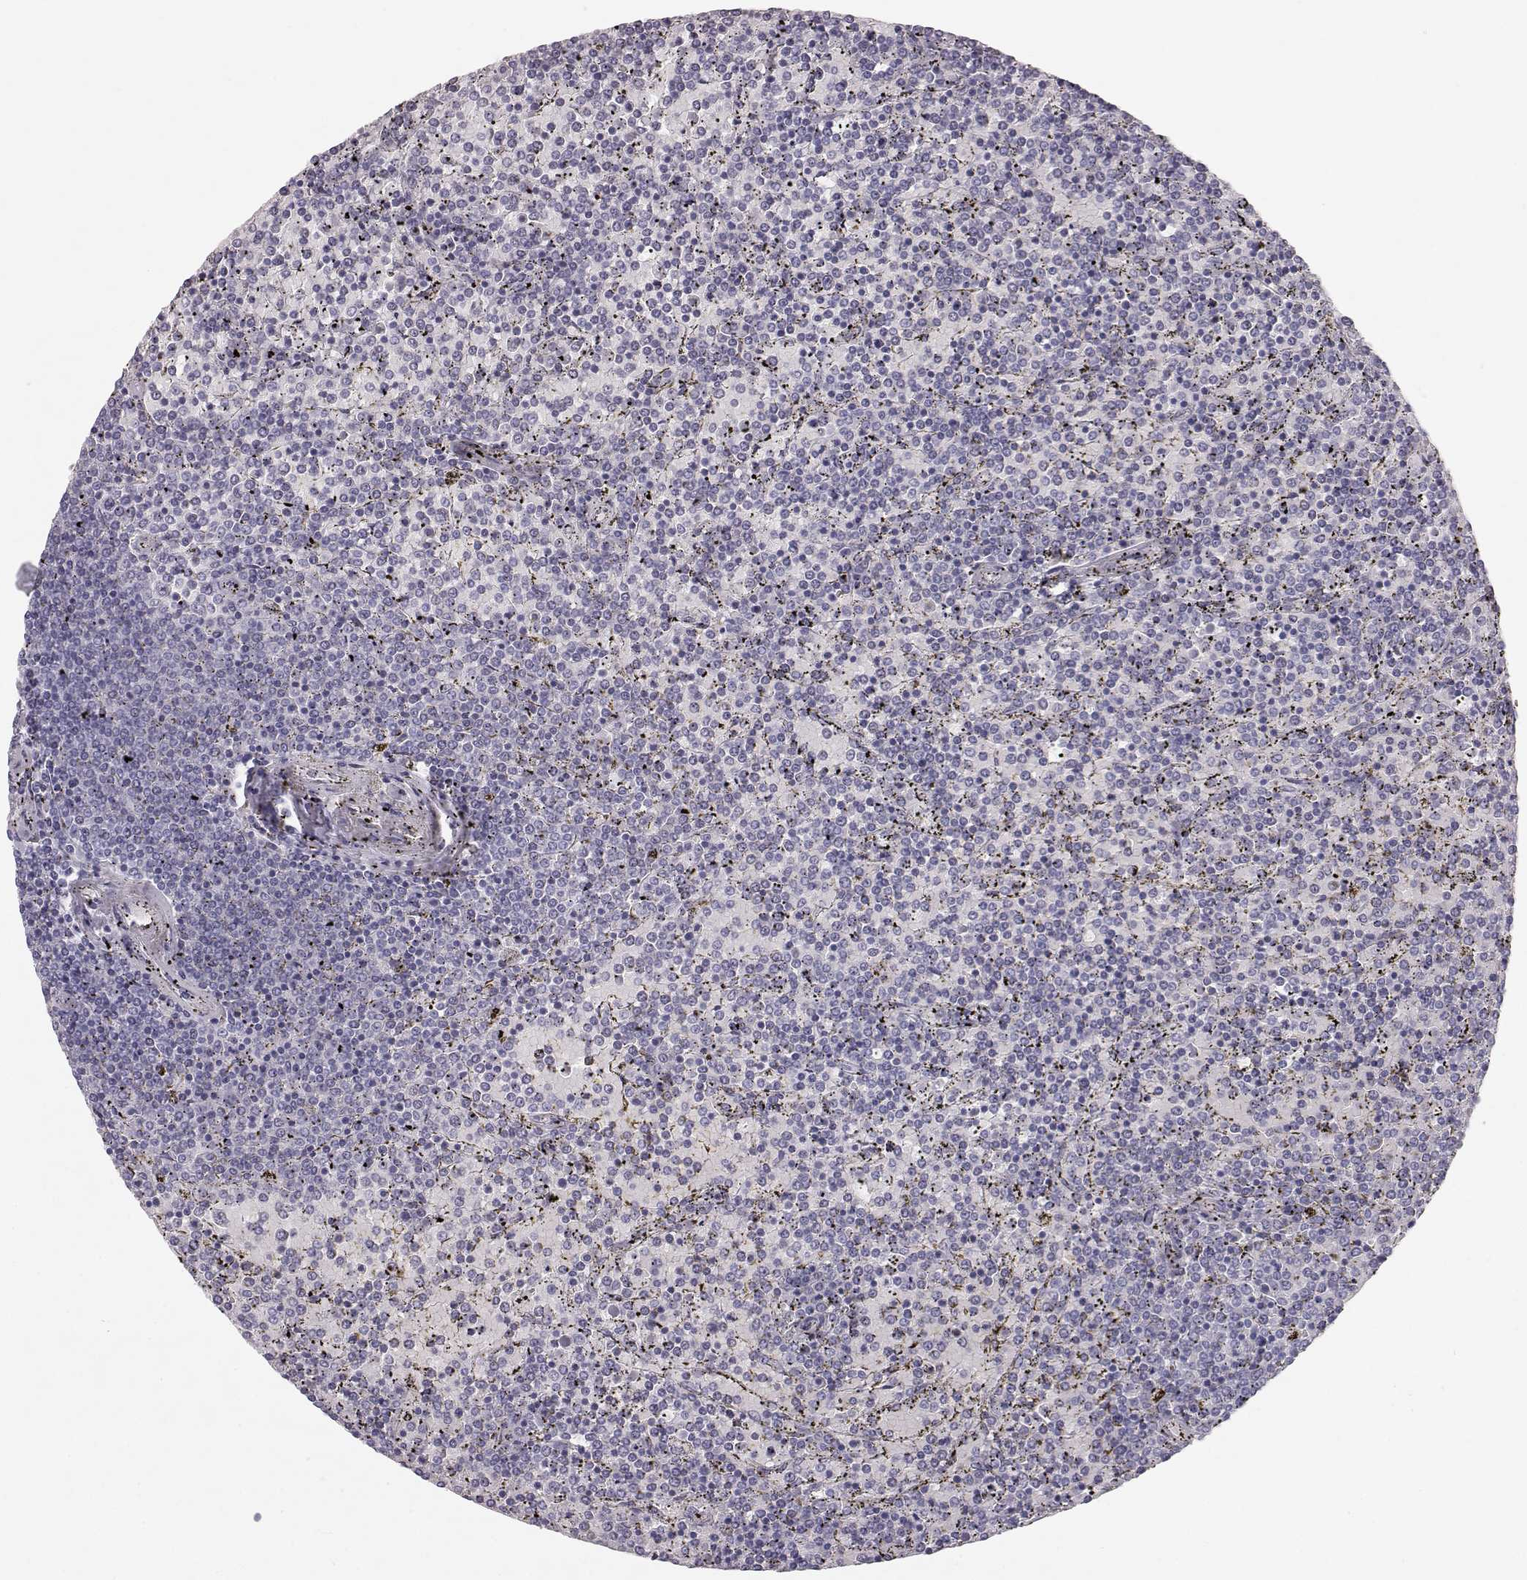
{"staining": {"intensity": "negative", "quantity": "none", "location": "none"}, "tissue": "lymphoma", "cell_type": "Tumor cells", "image_type": "cancer", "snomed": [{"axis": "morphology", "description": "Malignant lymphoma, non-Hodgkin's type, Low grade"}, {"axis": "topography", "description": "Spleen"}], "caption": "Tumor cells show no significant protein expression in lymphoma.", "gene": "KRT33A", "patient": {"sex": "female", "age": 77}}